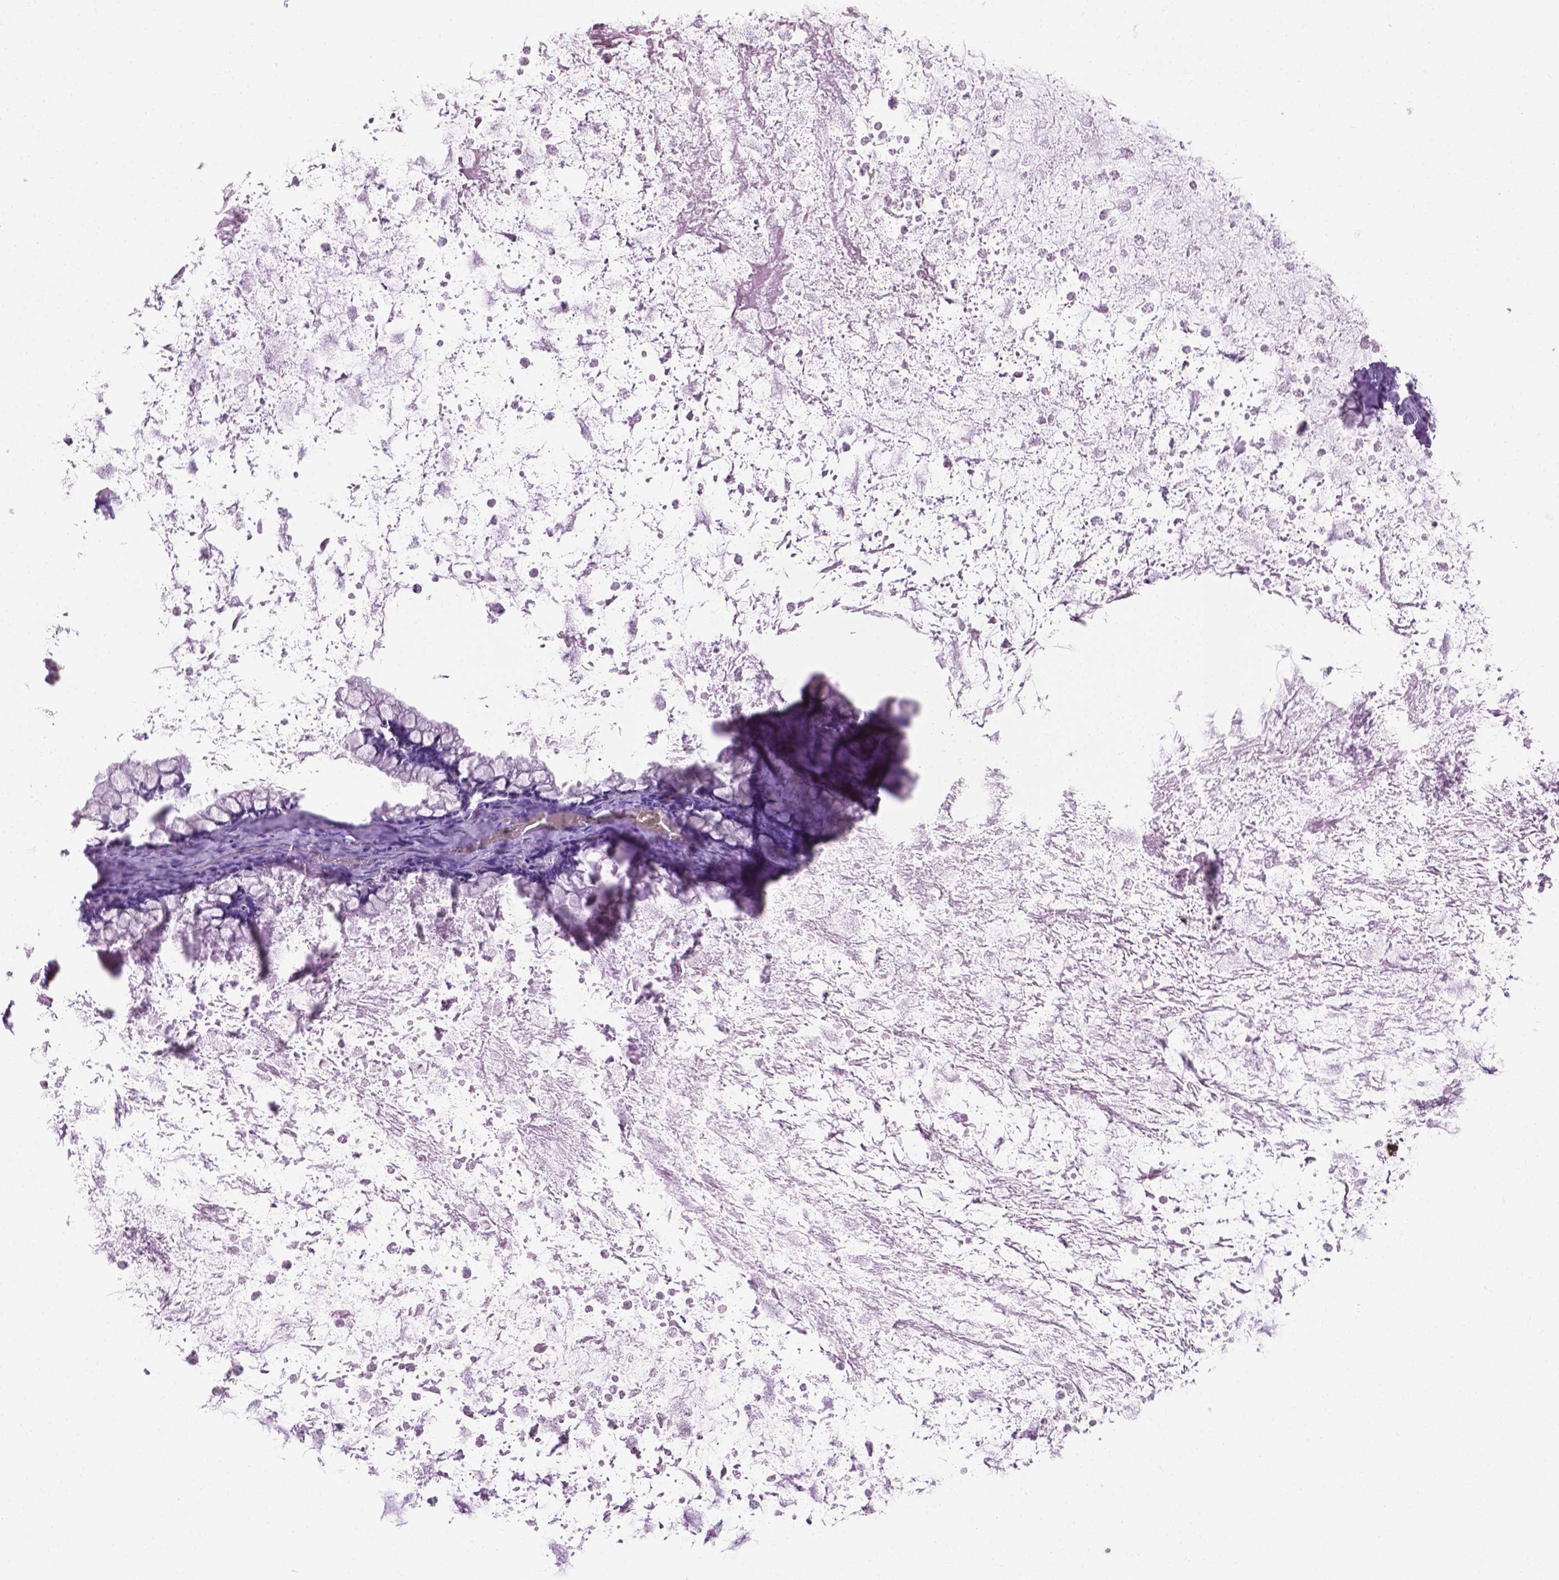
{"staining": {"intensity": "negative", "quantity": "none", "location": "none"}, "tissue": "ovarian cancer", "cell_type": "Tumor cells", "image_type": "cancer", "snomed": [{"axis": "morphology", "description": "Cystadenocarcinoma, mucinous, NOS"}, {"axis": "topography", "description": "Ovary"}], "caption": "The micrograph demonstrates no significant expression in tumor cells of mucinous cystadenocarcinoma (ovarian).", "gene": "SPECC1L", "patient": {"sex": "female", "age": 67}}